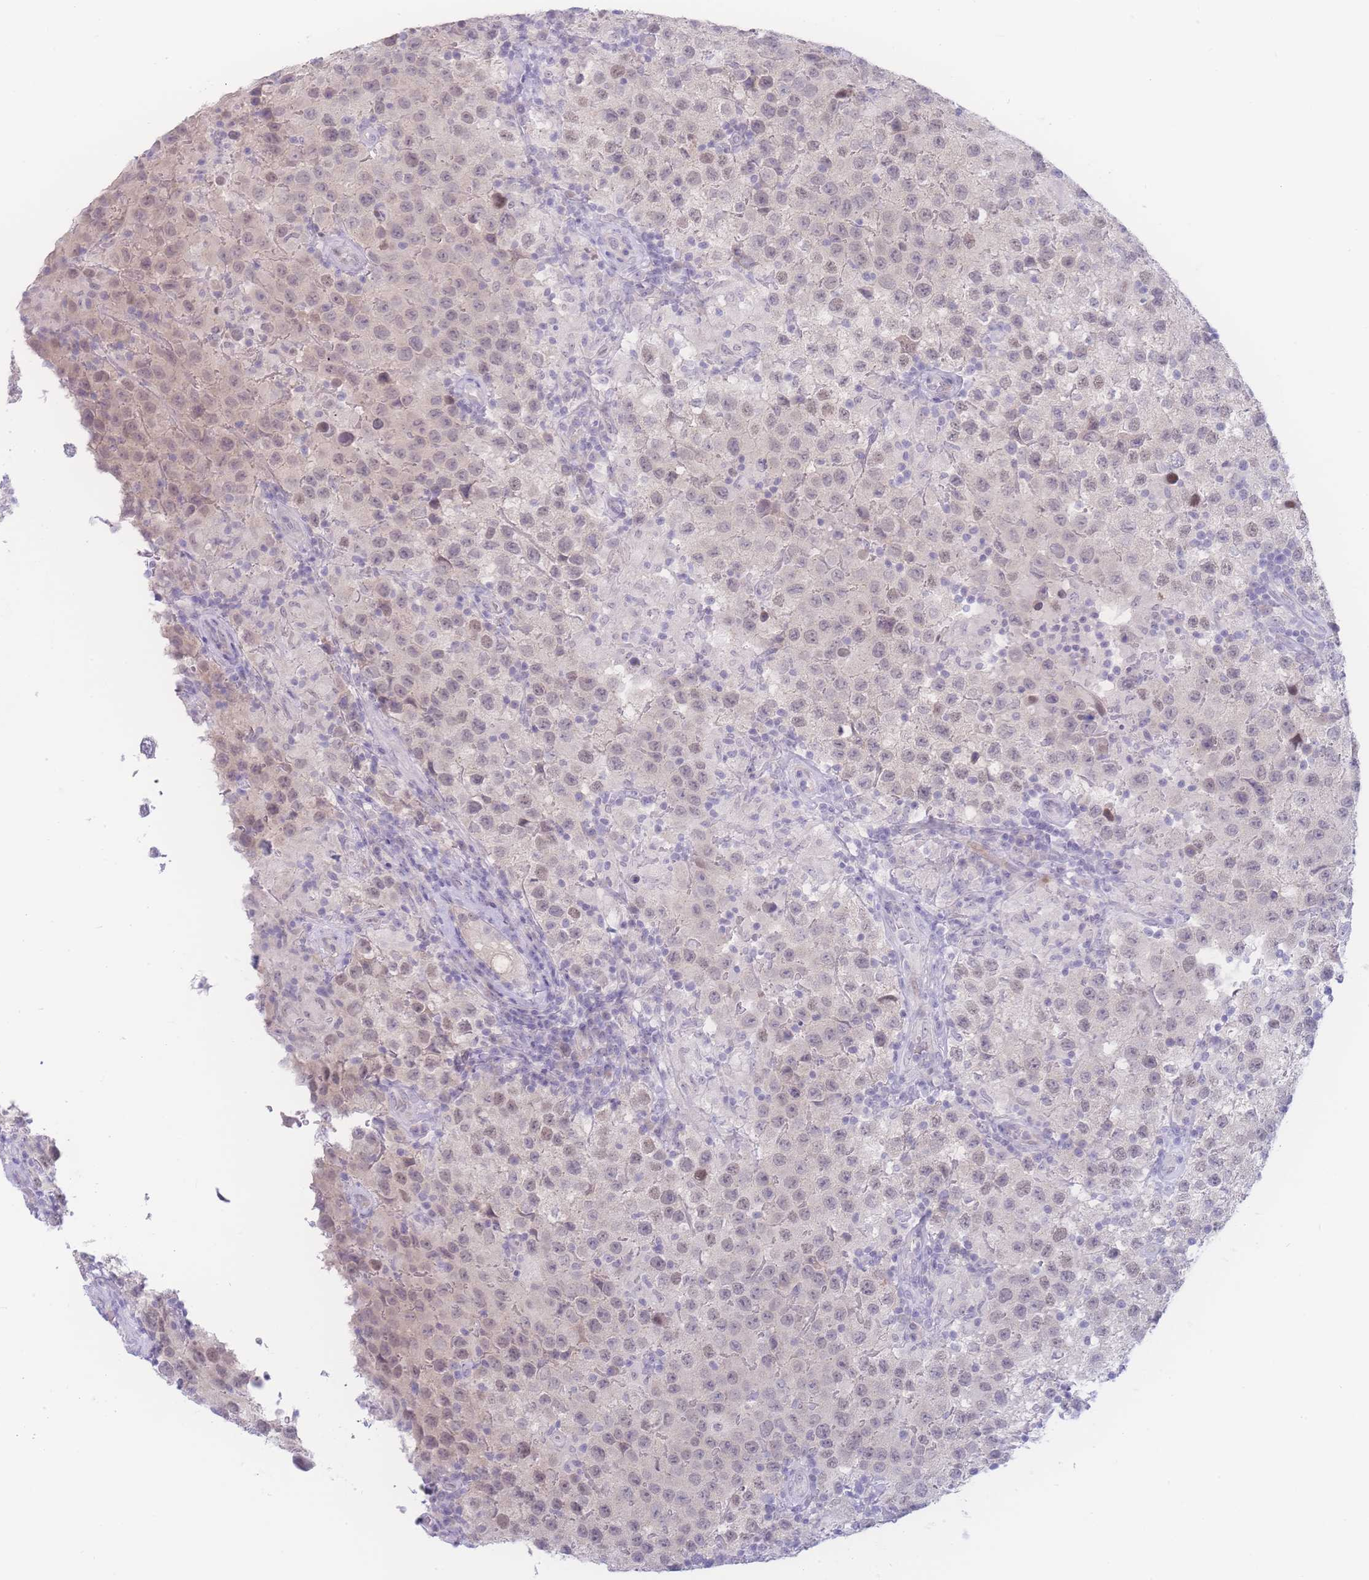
{"staining": {"intensity": "weak", "quantity": "25%-75%", "location": "nuclear"}, "tissue": "testis cancer", "cell_type": "Tumor cells", "image_type": "cancer", "snomed": [{"axis": "morphology", "description": "Seminoma, NOS"}, {"axis": "morphology", "description": "Carcinoma, Embryonal, NOS"}, {"axis": "topography", "description": "Testis"}], "caption": "Testis embryonal carcinoma was stained to show a protein in brown. There is low levels of weak nuclear positivity in approximately 25%-75% of tumor cells.", "gene": "PRSS22", "patient": {"sex": "male", "age": 41}}